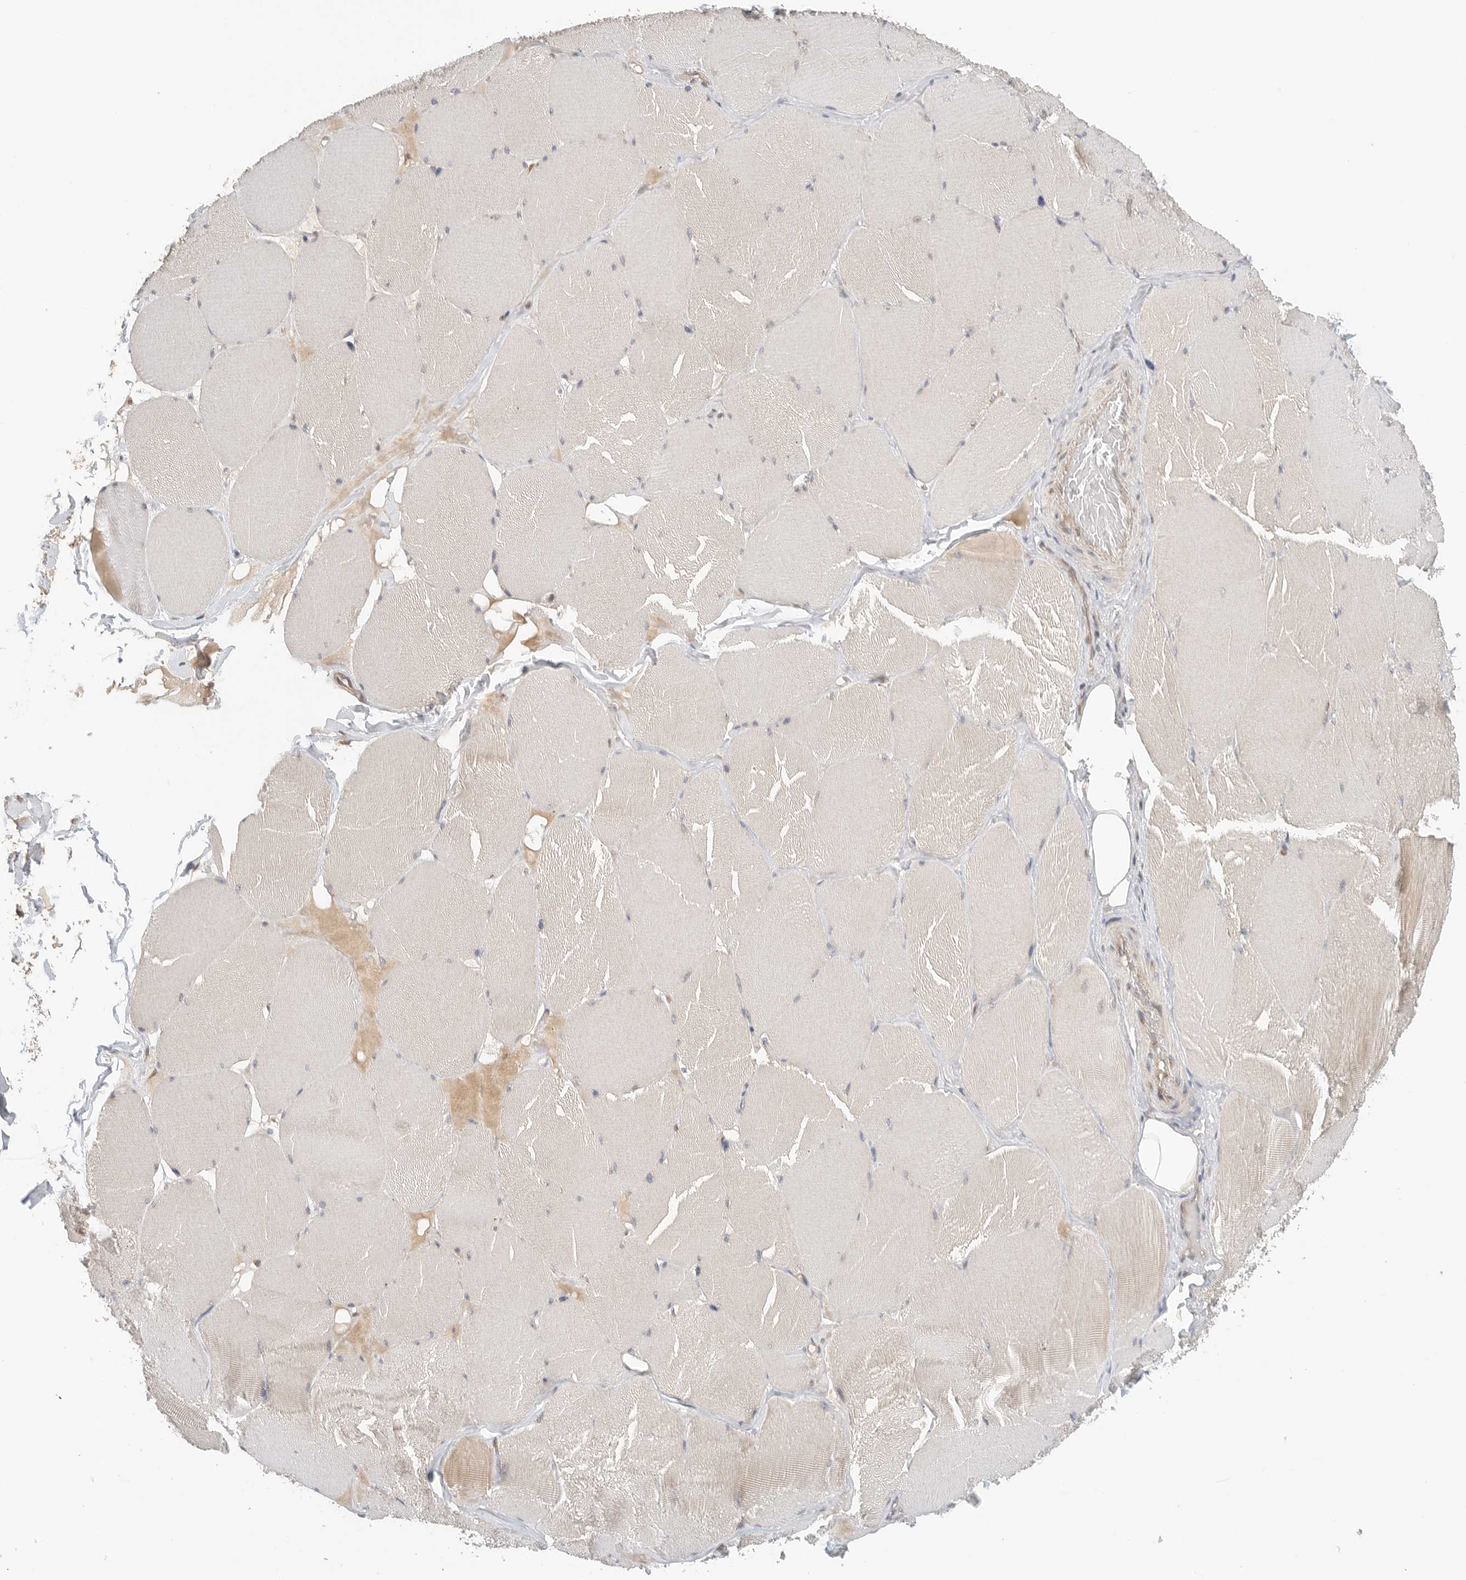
{"staining": {"intensity": "negative", "quantity": "none", "location": "none"}, "tissue": "skeletal muscle", "cell_type": "Myocytes", "image_type": "normal", "snomed": [{"axis": "morphology", "description": "Normal tissue, NOS"}, {"axis": "topography", "description": "Skin"}, {"axis": "topography", "description": "Skeletal muscle"}], "caption": "Immunohistochemistry (IHC) micrograph of benign skeletal muscle stained for a protein (brown), which exhibits no expression in myocytes. (Stains: DAB (3,3'-diaminobenzidine) IHC with hematoxylin counter stain, Microscopy: brightfield microscopy at high magnification).", "gene": "PUM1", "patient": {"sex": "male", "age": 83}}